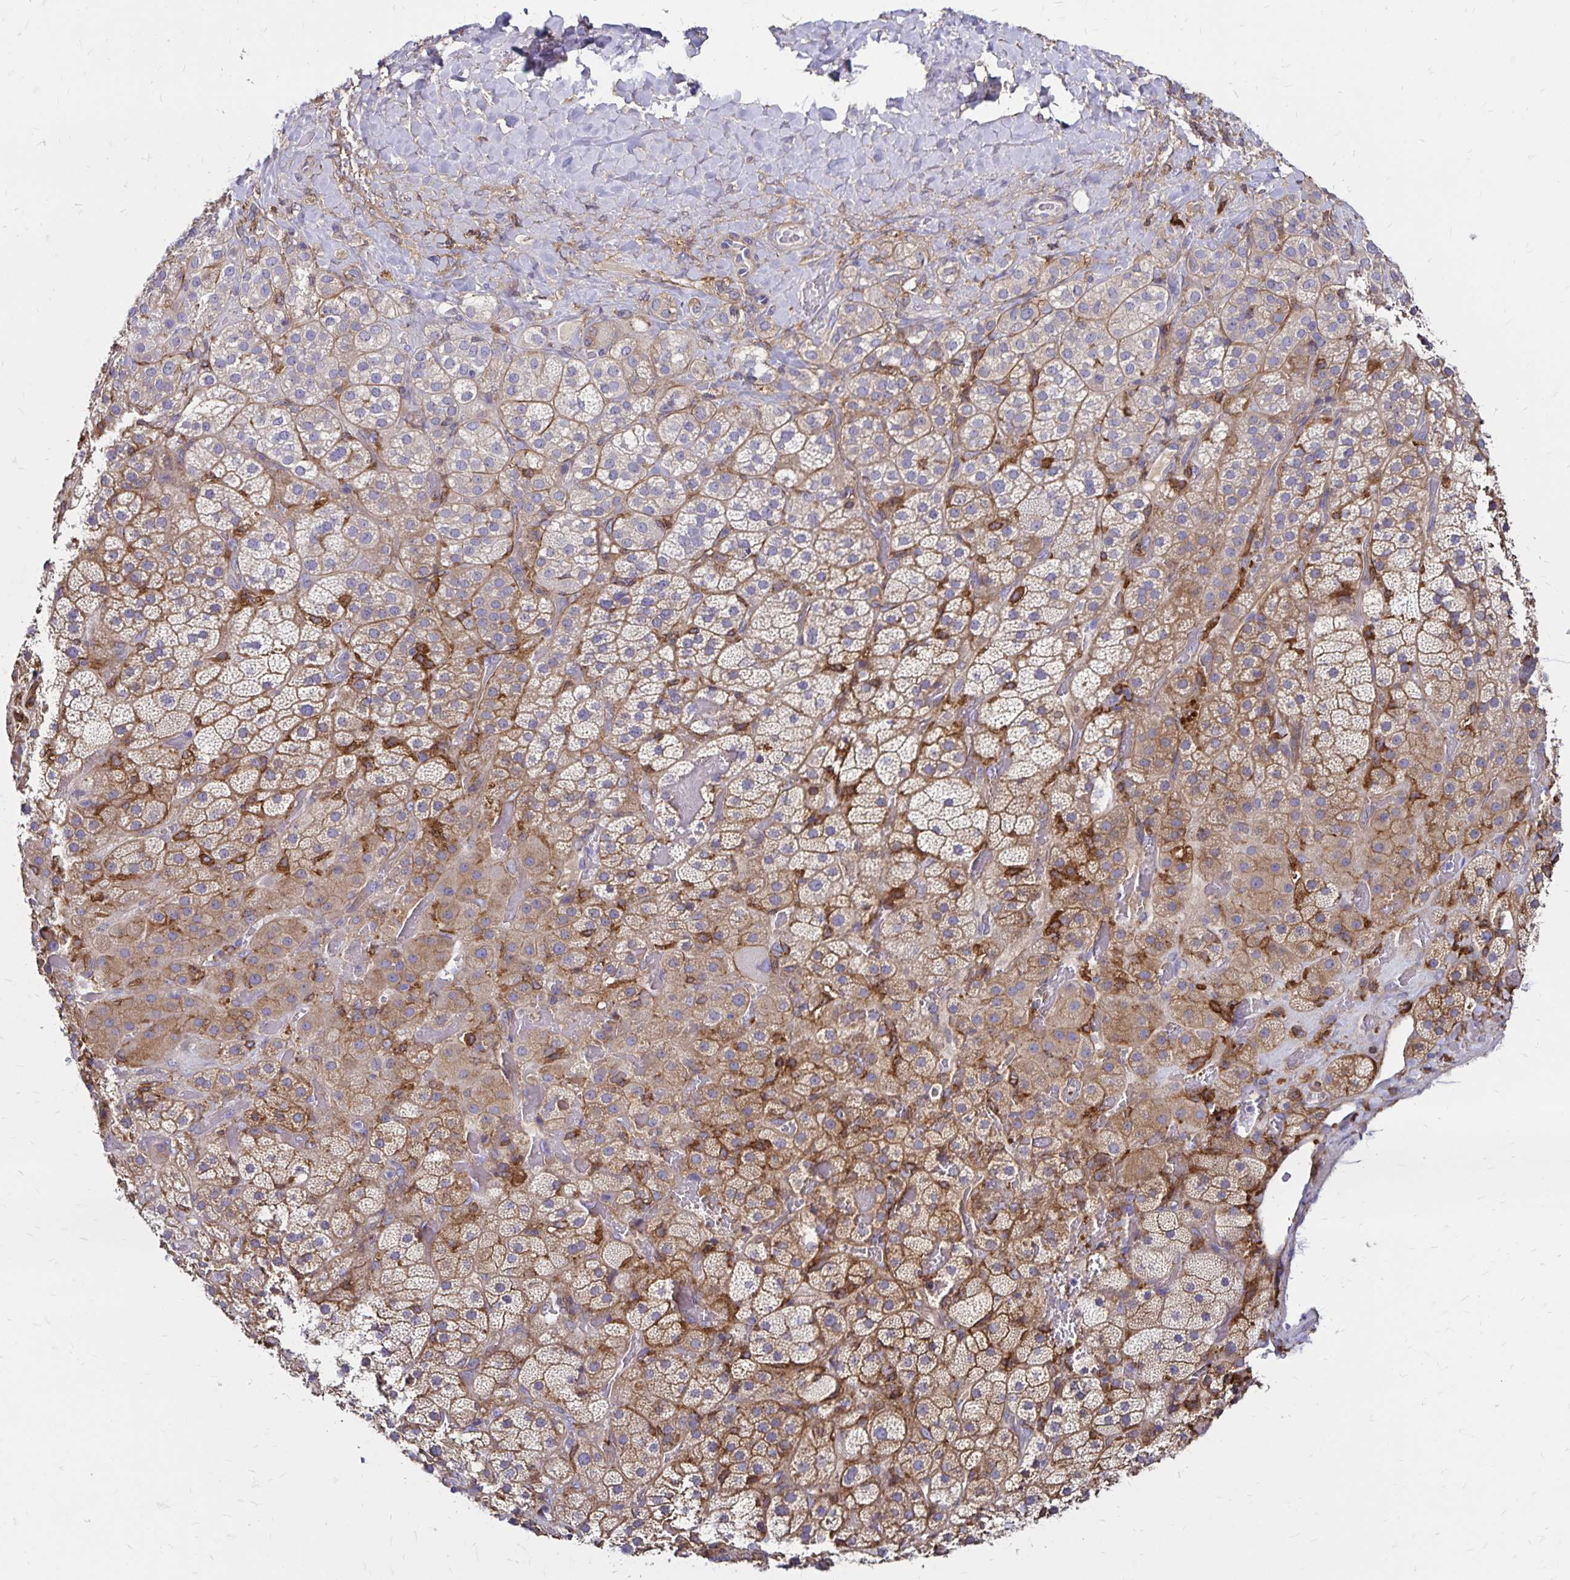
{"staining": {"intensity": "moderate", "quantity": "25%-75%", "location": "cytoplasmic/membranous"}, "tissue": "adrenal gland", "cell_type": "Glandular cells", "image_type": "normal", "snomed": [{"axis": "morphology", "description": "Normal tissue, NOS"}, {"axis": "topography", "description": "Adrenal gland"}], "caption": "IHC histopathology image of benign adrenal gland: adrenal gland stained using IHC shows medium levels of moderate protein expression localized specifically in the cytoplasmic/membranous of glandular cells, appearing as a cytoplasmic/membranous brown color.", "gene": "TNS3", "patient": {"sex": "male", "age": 57}}